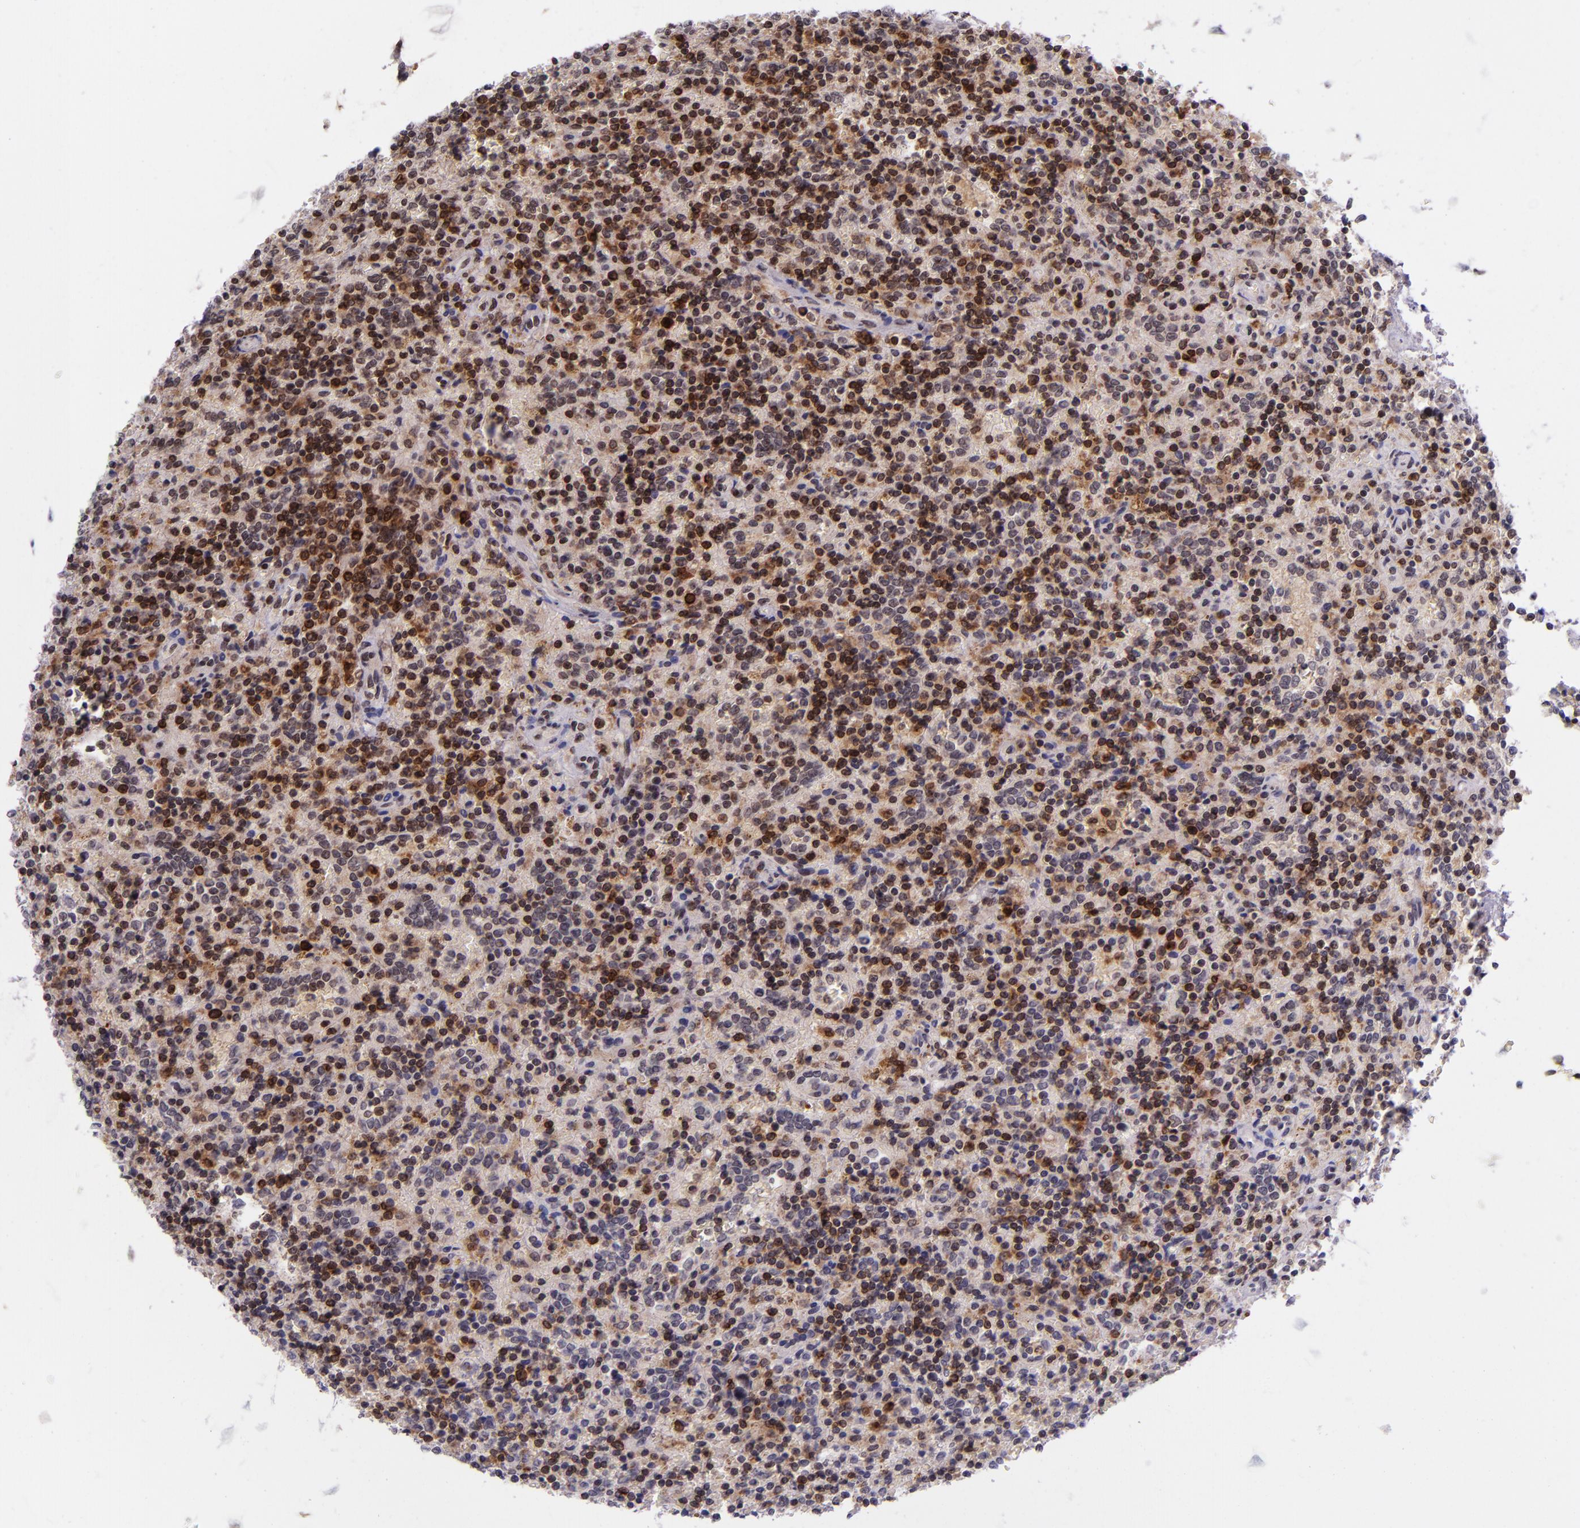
{"staining": {"intensity": "strong", "quantity": "25%-75%", "location": "cytoplasmic/membranous"}, "tissue": "lymphoma", "cell_type": "Tumor cells", "image_type": "cancer", "snomed": [{"axis": "morphology", "description": "Malignant lymphoma, non-Hodgkin's type, Low grade"}, {"axis": "topography", "description": "Spleen"}], "caption": "Tumor cells reveal strong cytoplasmic/membranous positivity in about 25%-75% of cells in lymphoma. (IHC, brightfield microscopy, high magnification).", "gene": "SELL", "patient": {"sex": "male", "age": 67}}